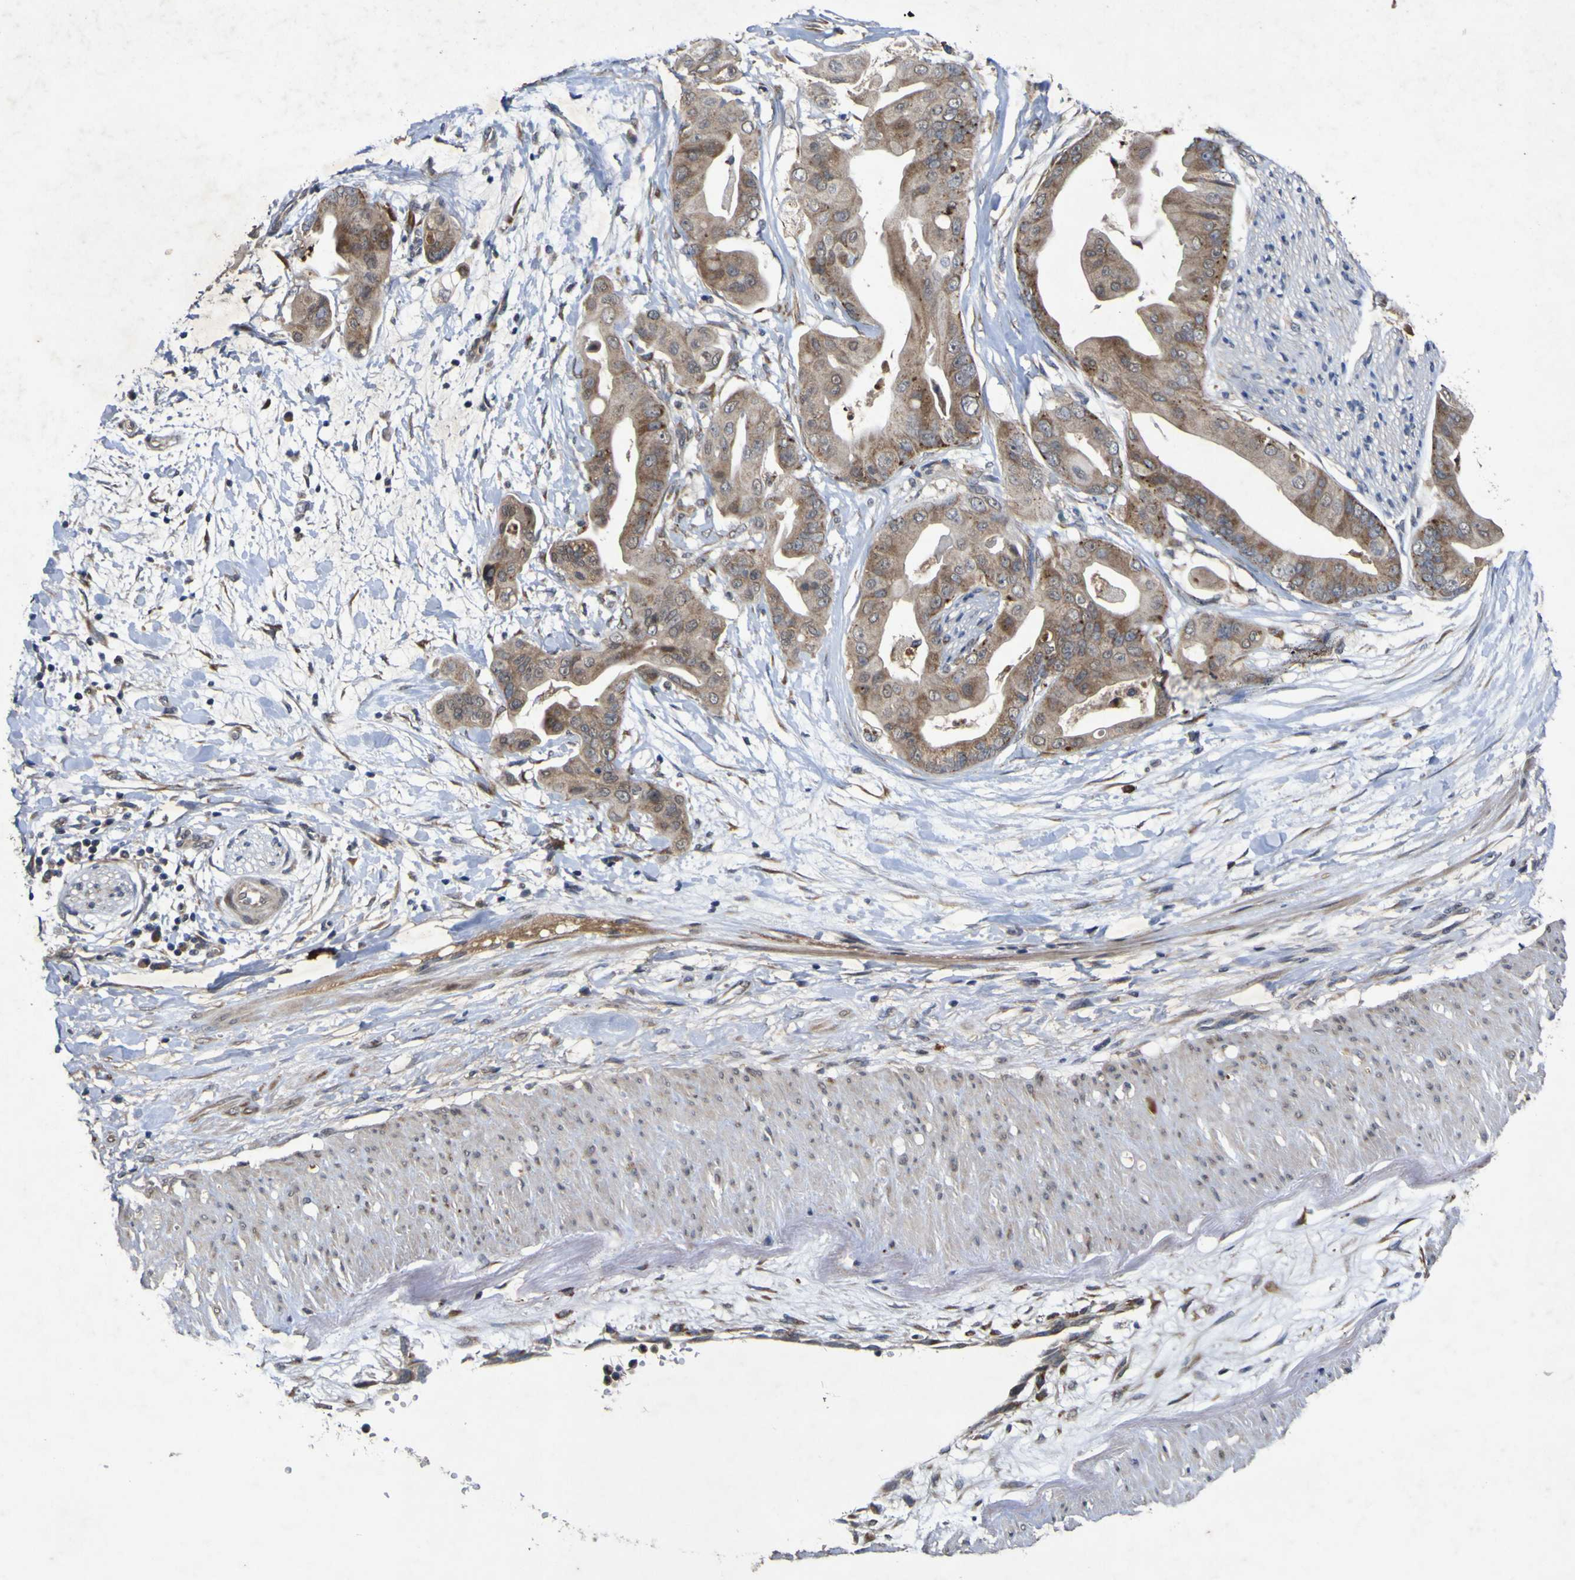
{"staining": {"intensity": "moderate", "quantity": ">75%", "location": "cytoplasmic/membranous"}, "tissue": "pancreatic cancer", "cell_type": "Tumor cells", "image_type": "cancer", "snomed": [{"axis": "morphology", "description": "Adenocarcinoma, NOS"}, {"axis": "topography", "description": "Pancreas"}], "caption": "Moderate cytoplasmic/membranous protein staining is appreciated in approximately >75% of tumor cells in pancreatic cancer (adenocarcinoma).", "gene": "IRAK2", "patient": {"sex": "female", "age": 75}}